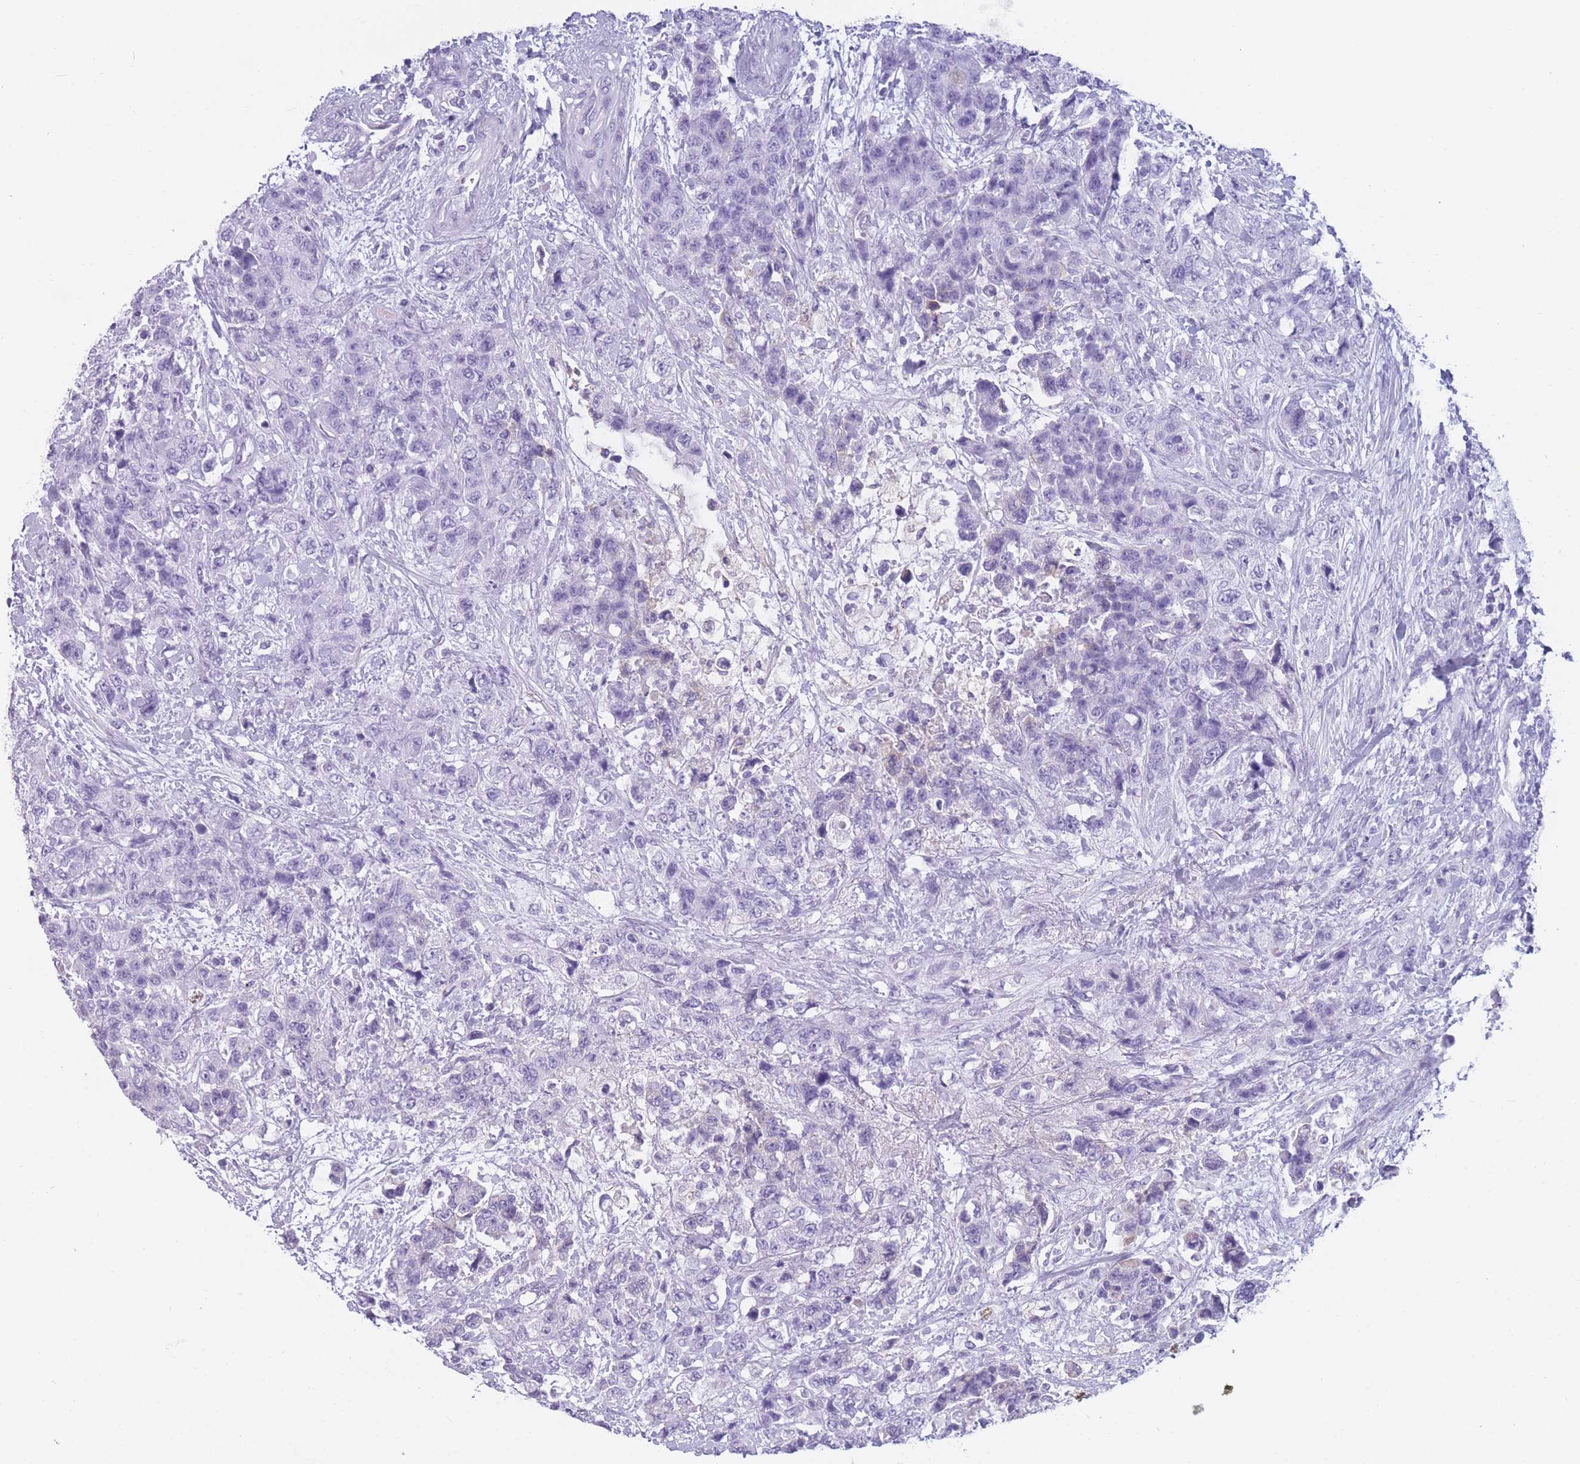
{"staining": {"intensity": "negative", "quantity": "none", "location": "none"}, "tissue": "urothelial cancer", "cell_type": "Tumor cells", "image_type": "cancer", "snomed": [{"axis": "morphology", "description": "Urothelial carcinoma, High grade"}, {"axis": "topography", "description": "Urinary bladder"}], "caption": "Immunohistochemistry (IHC) micrograph of neoplastic tissue: urothelial carcinoma (high-grade) stained with DAB (3,3'-diaminobenzidine) demonstrates no significant protein staining in tumor cells. (DAB (3,3'-diaminobenzidine) immunohistochemistry (IHC) with hematoxylin counter stain).", "gene": "TNFSF11", "patient": {"sex": "female", "age": 78}}